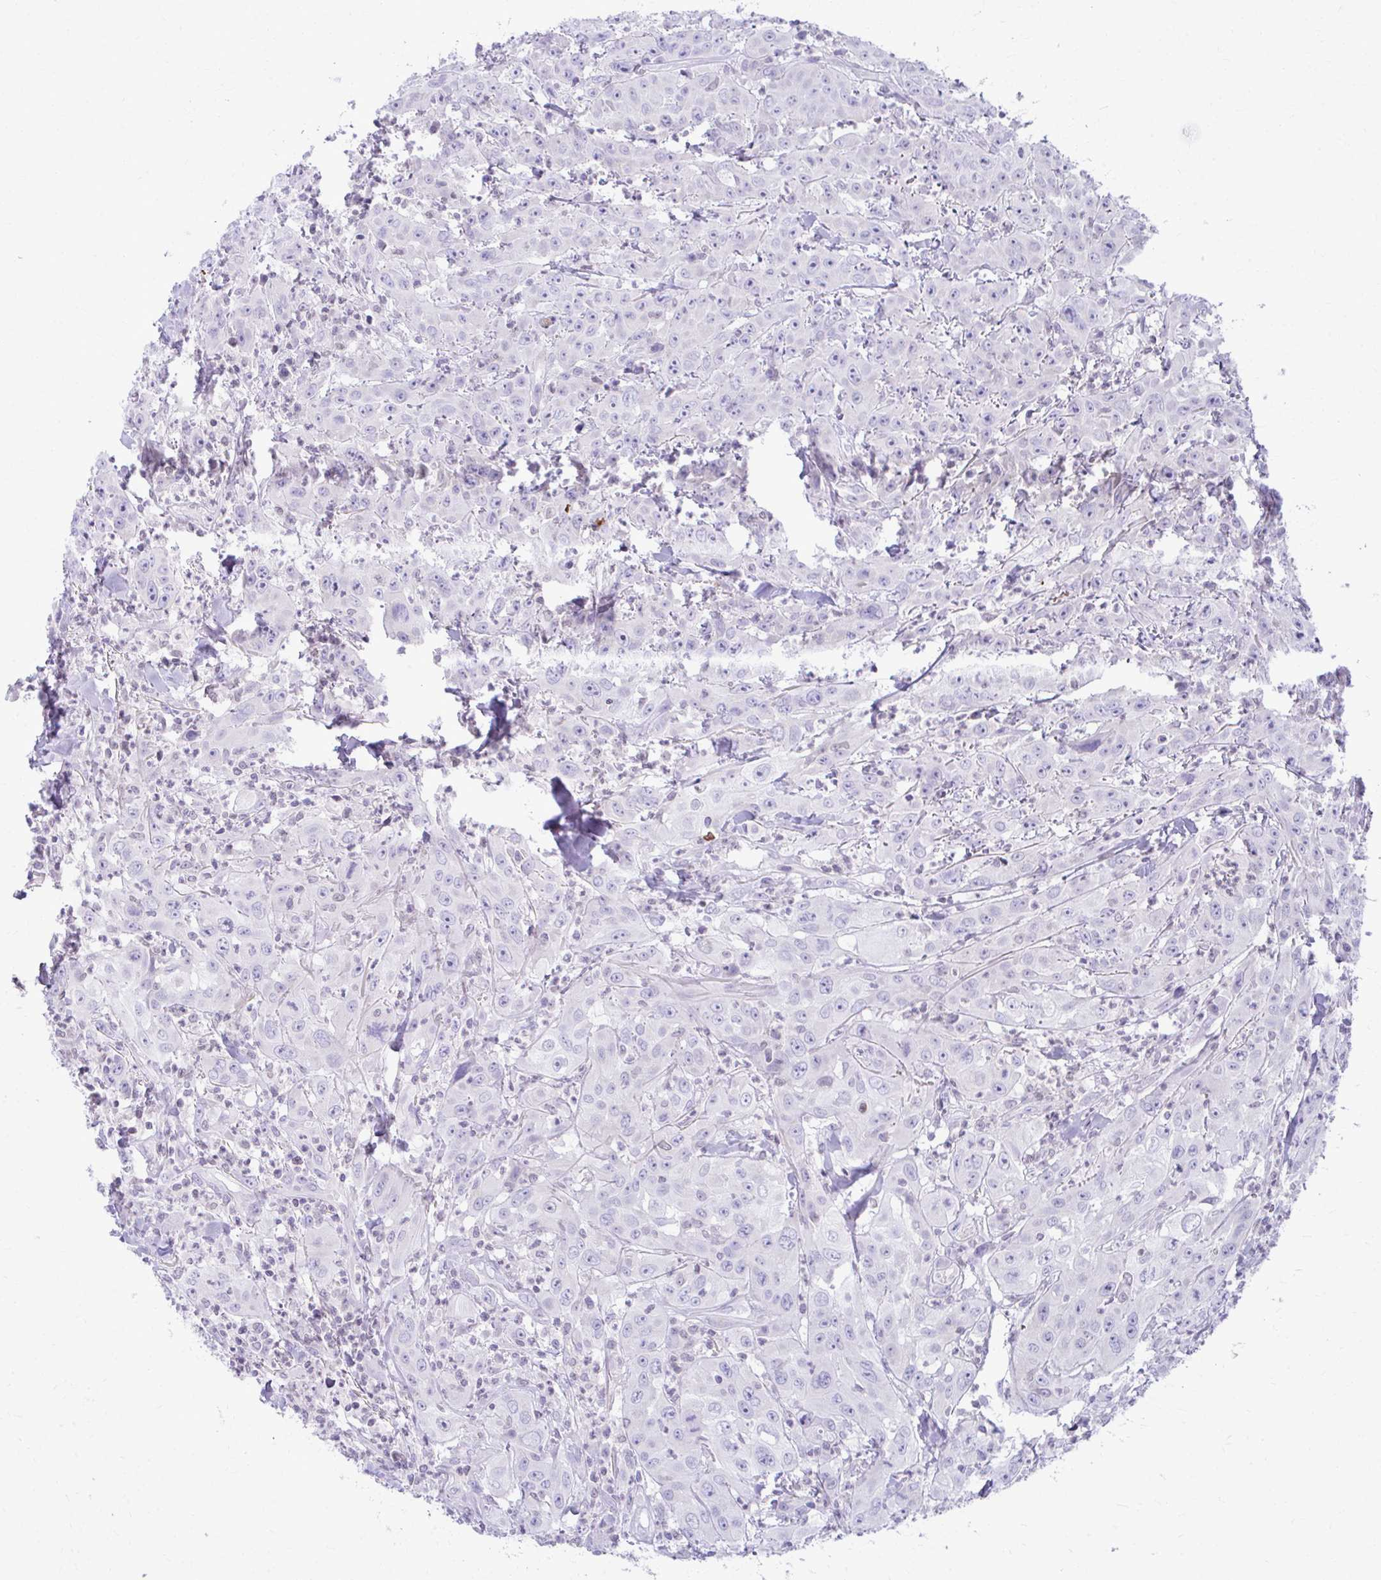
{"staining": {"intensity": "negative", "quantity": "none", "location": "none"}, "tissue": "head and neck cancer", "cell_type": "Tumor cells", "image_type": "cancer", "snomed": [{"axis": "morphology", "description": "Squamous cell carcinoma, NOS"}, {"axis": "topography", "description": "Skin"}, {"axis": "topography", "description": "Head-Neck"}], "caption": "Immunohistochemistry (IHC) photomicrograph of human head and neck cancer (squamous cell carcinoma) stained for a protein (brown), which displays no staining in tumor cells.", "gene": "OR7A5", "patient": {"sex": "male", "age": 80}}